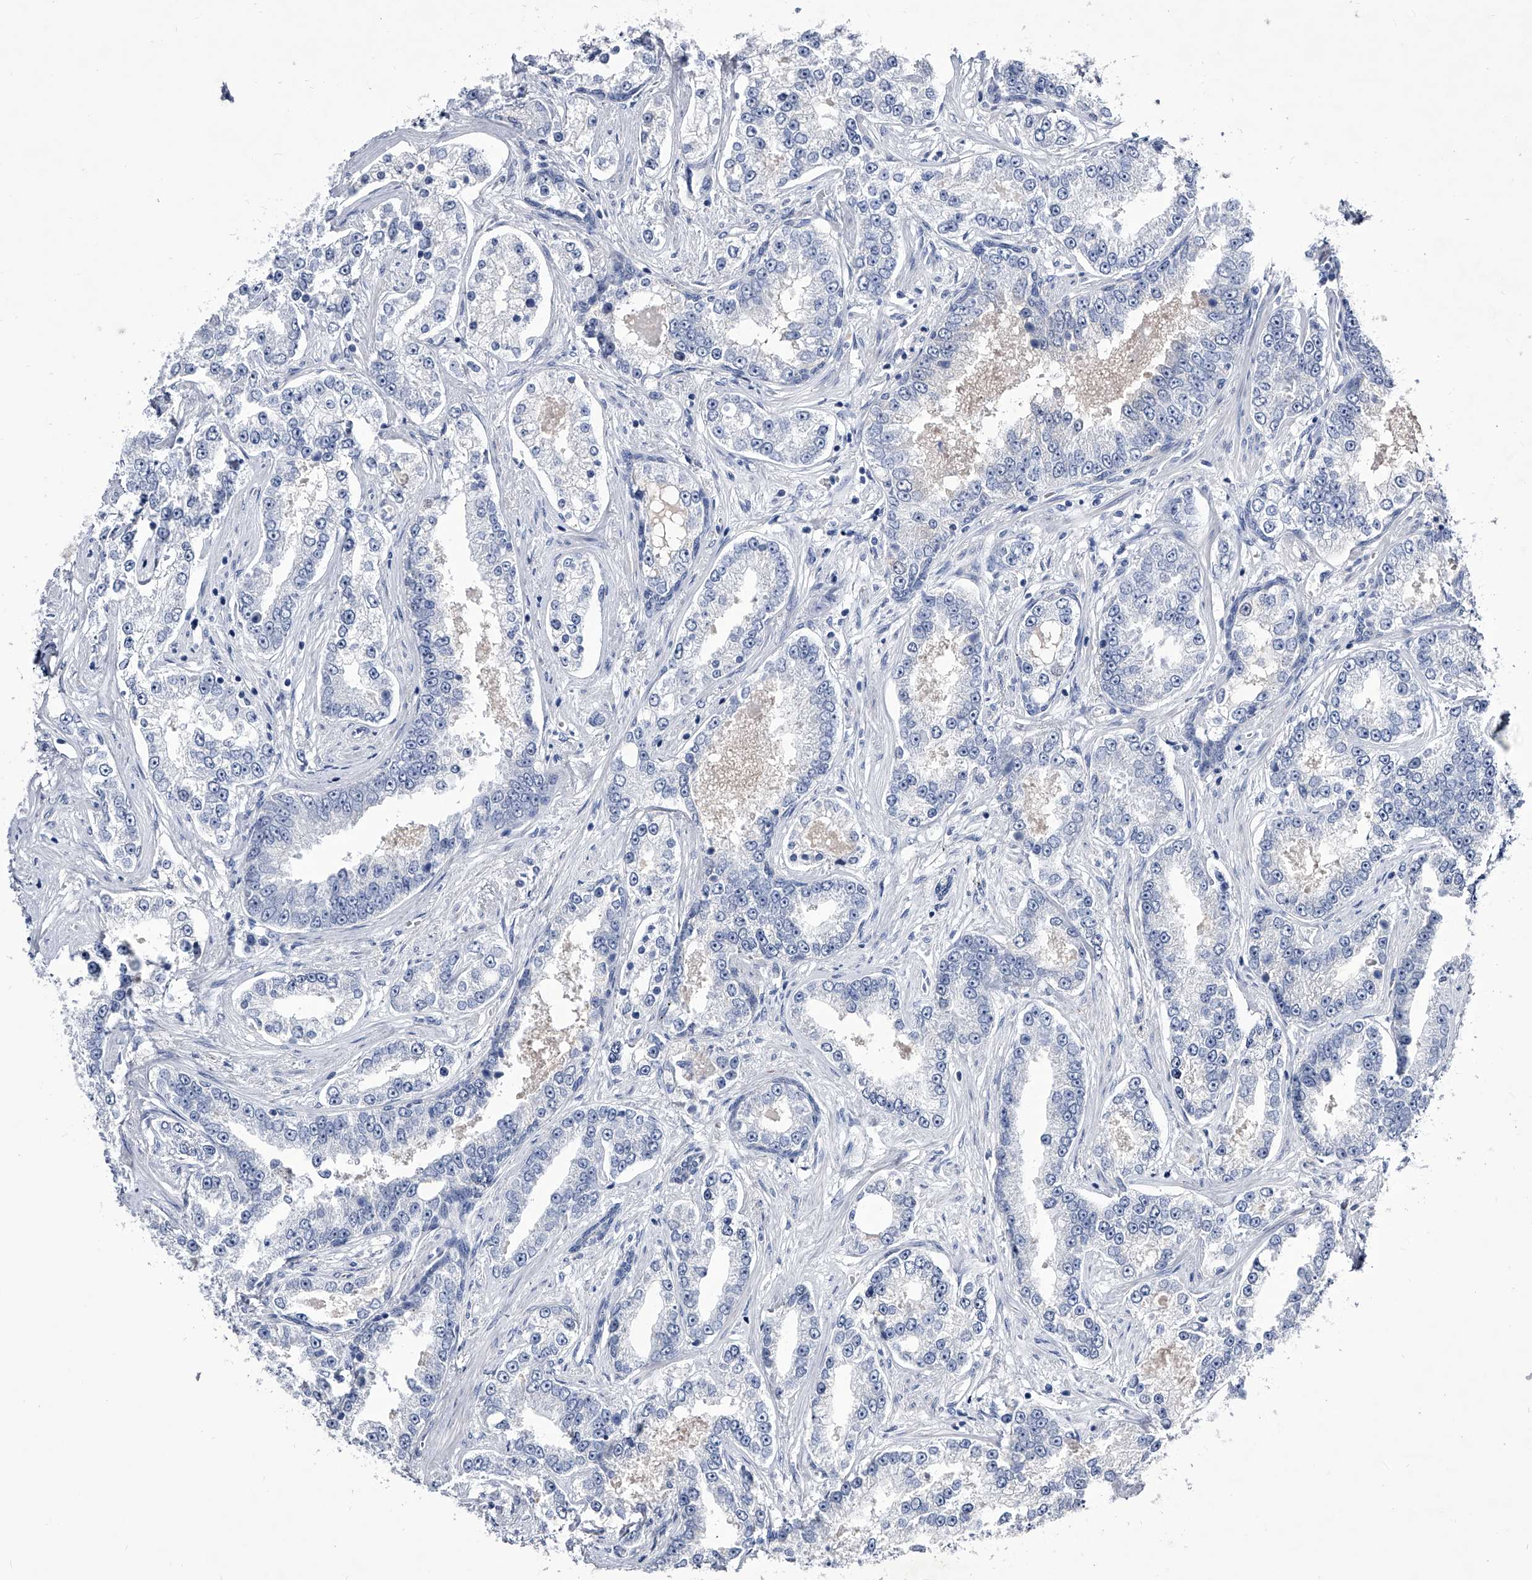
{"staining": {"intensity": "negative", "quantity": "none", "location": "none"}, "tissue": "prostate cancer", "cell_type": "Tumor cells", "image_type": "cancer", "snomed": [{"axis": "morphology", "description": "Normal tissue, NOS"}, {"axis": "morphology", "description": "Adenocarcinoma, High grade"}, {"axis": "topography", "description": "Prostate"}], "caption": "Tumor cells are negative for brown protein staining in adenocarcinoma (high-grade) (prostate). (Brightfield microscopy of DAB (3,3'-diaminobenzidine) immunohistochemistry (IHC) at high magnification).", "gene": "CRISP2", "patient": {"sex": "male", "age": 83}}